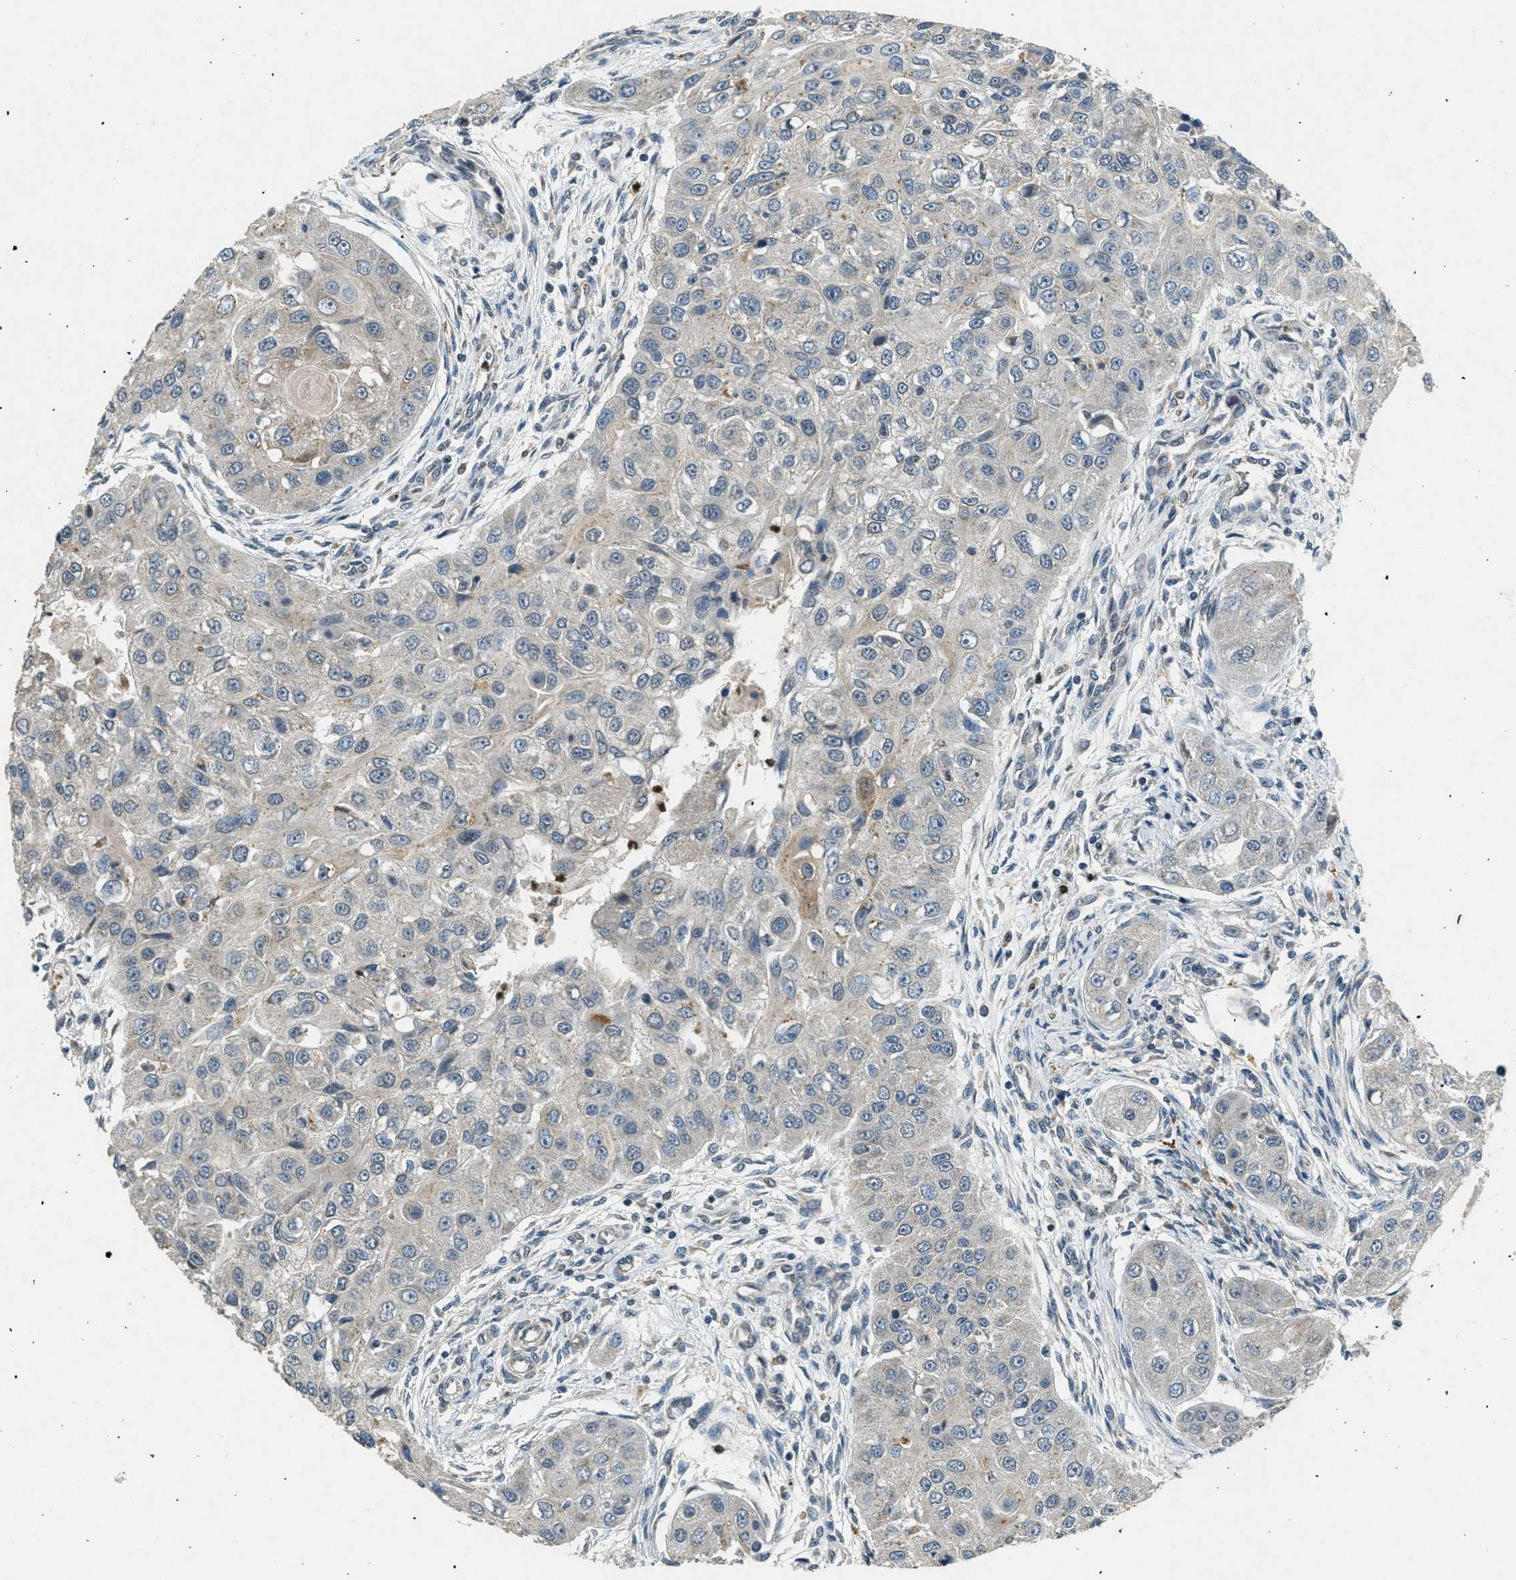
{"staining": {"intensity": "weak", "quantity": "<25%", "location": "cytoplasmic/membranous"}, "tissue": "head and neck cancer", "cell_type": "Tumor cells", "image_type": "cancer", "snomed": [{"axis": "morphology", "description": "Normal tissue, NOS"}, {"axis": "morphology", "description": "Squamous cell carcinoma, NOS"}, {"axis": "topography", "description": "Skeletal muscle"}, {"axis": "topography", "description": "Head-Neck"}], "caption": "DAB immunohistochemical staining of human head and neck cancer shows no significant expression in tumor cells.", "gene": "RAB3D", "patient": {"sex": "male", "age": 51}}